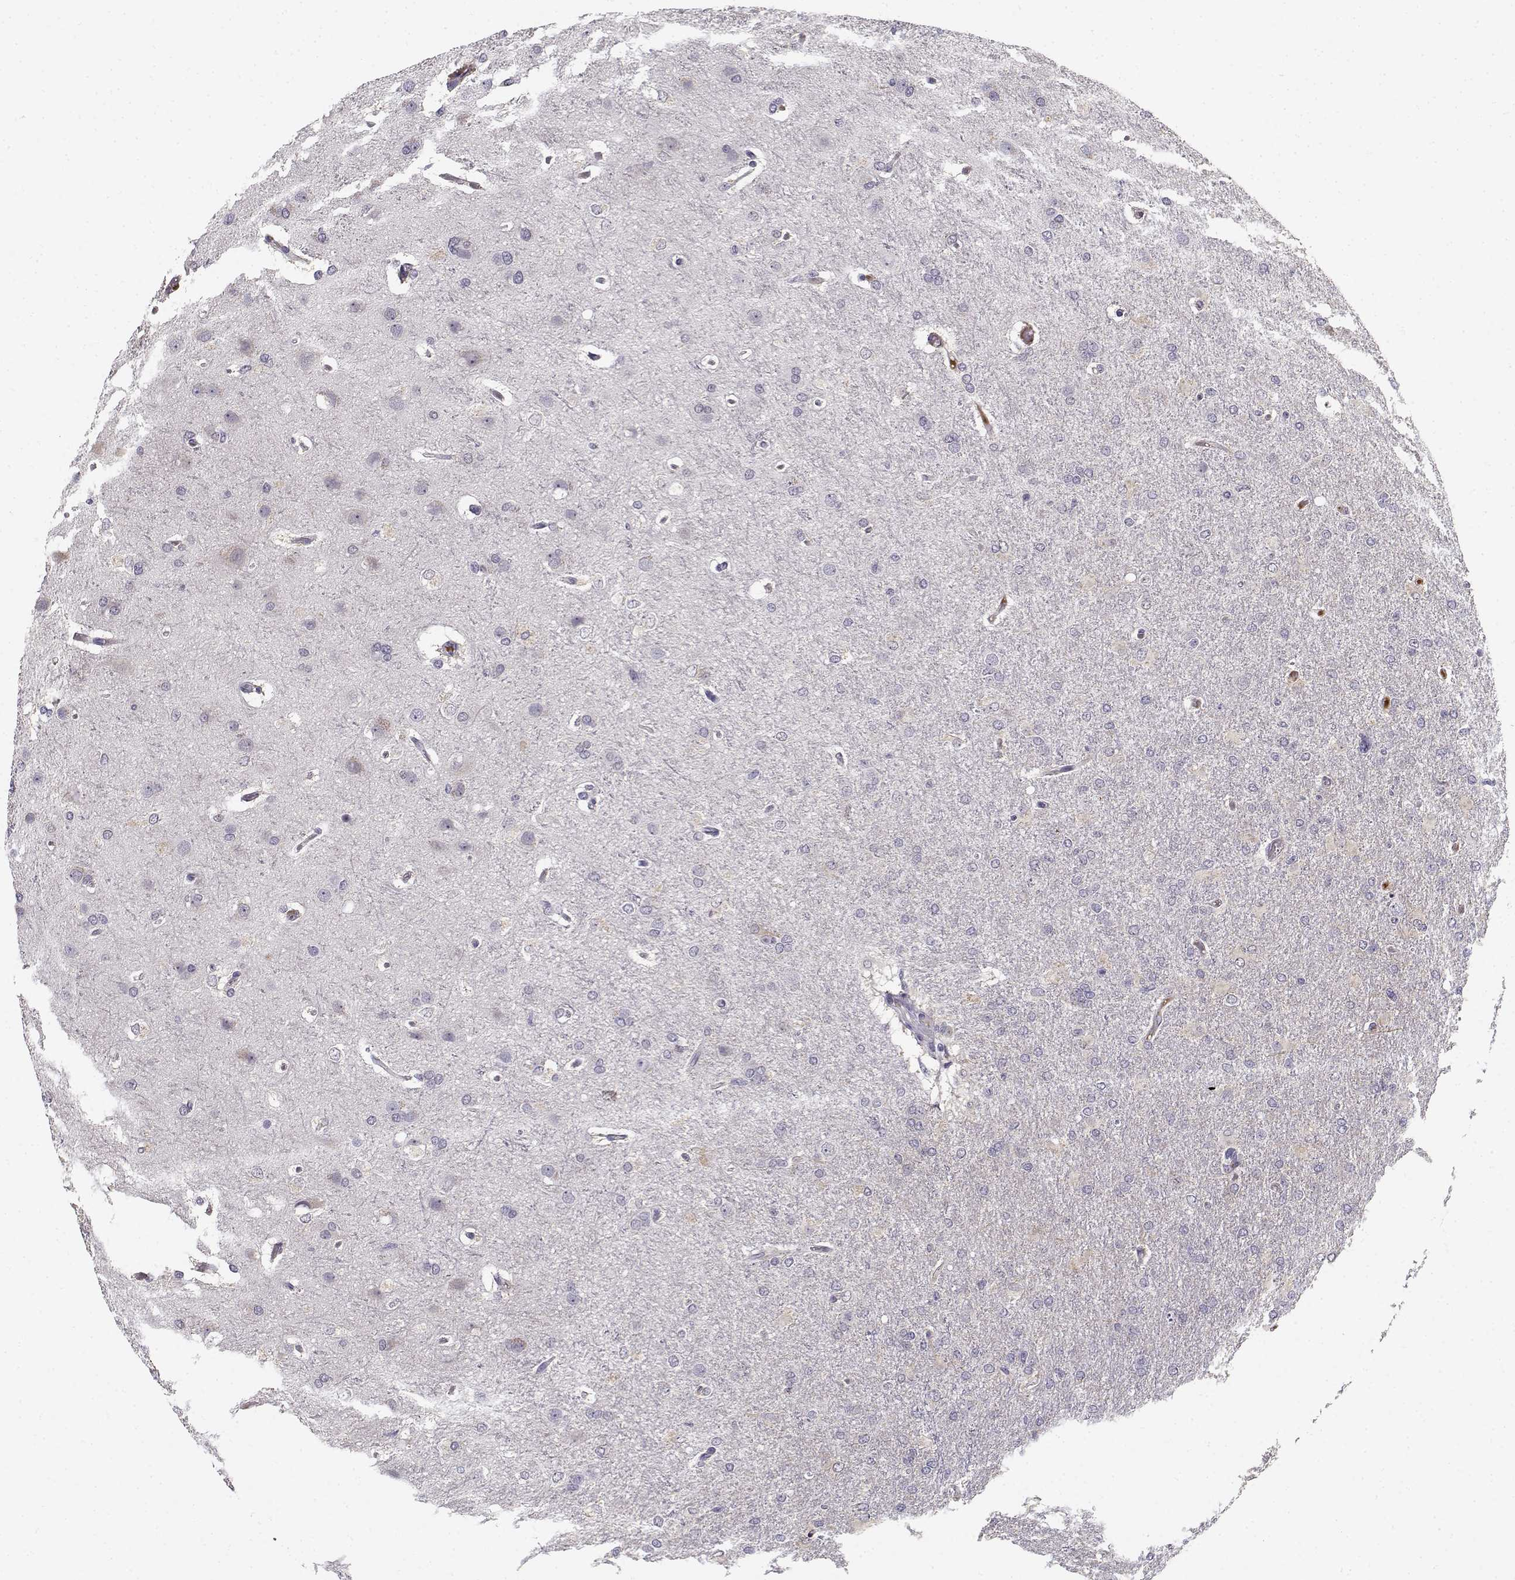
{"staining": {"intensity": "negative", "quantity": "none", "location": "none"}, "tissue": "glioma", "cell_type": "Tumor cells", "image_type": "cancer", "snomed": [{"axis": "morphology", "description": "Glioma, malignant, High grade"}, {"axis": "topography", "description": "Brain"}], "caption": "Malignant glioma (high-grade) was stained to show a protein in brown. There is no significant staining in tumor cells.", "gene": "DDX25", "patient": {"sex": "male", "age": 68}}